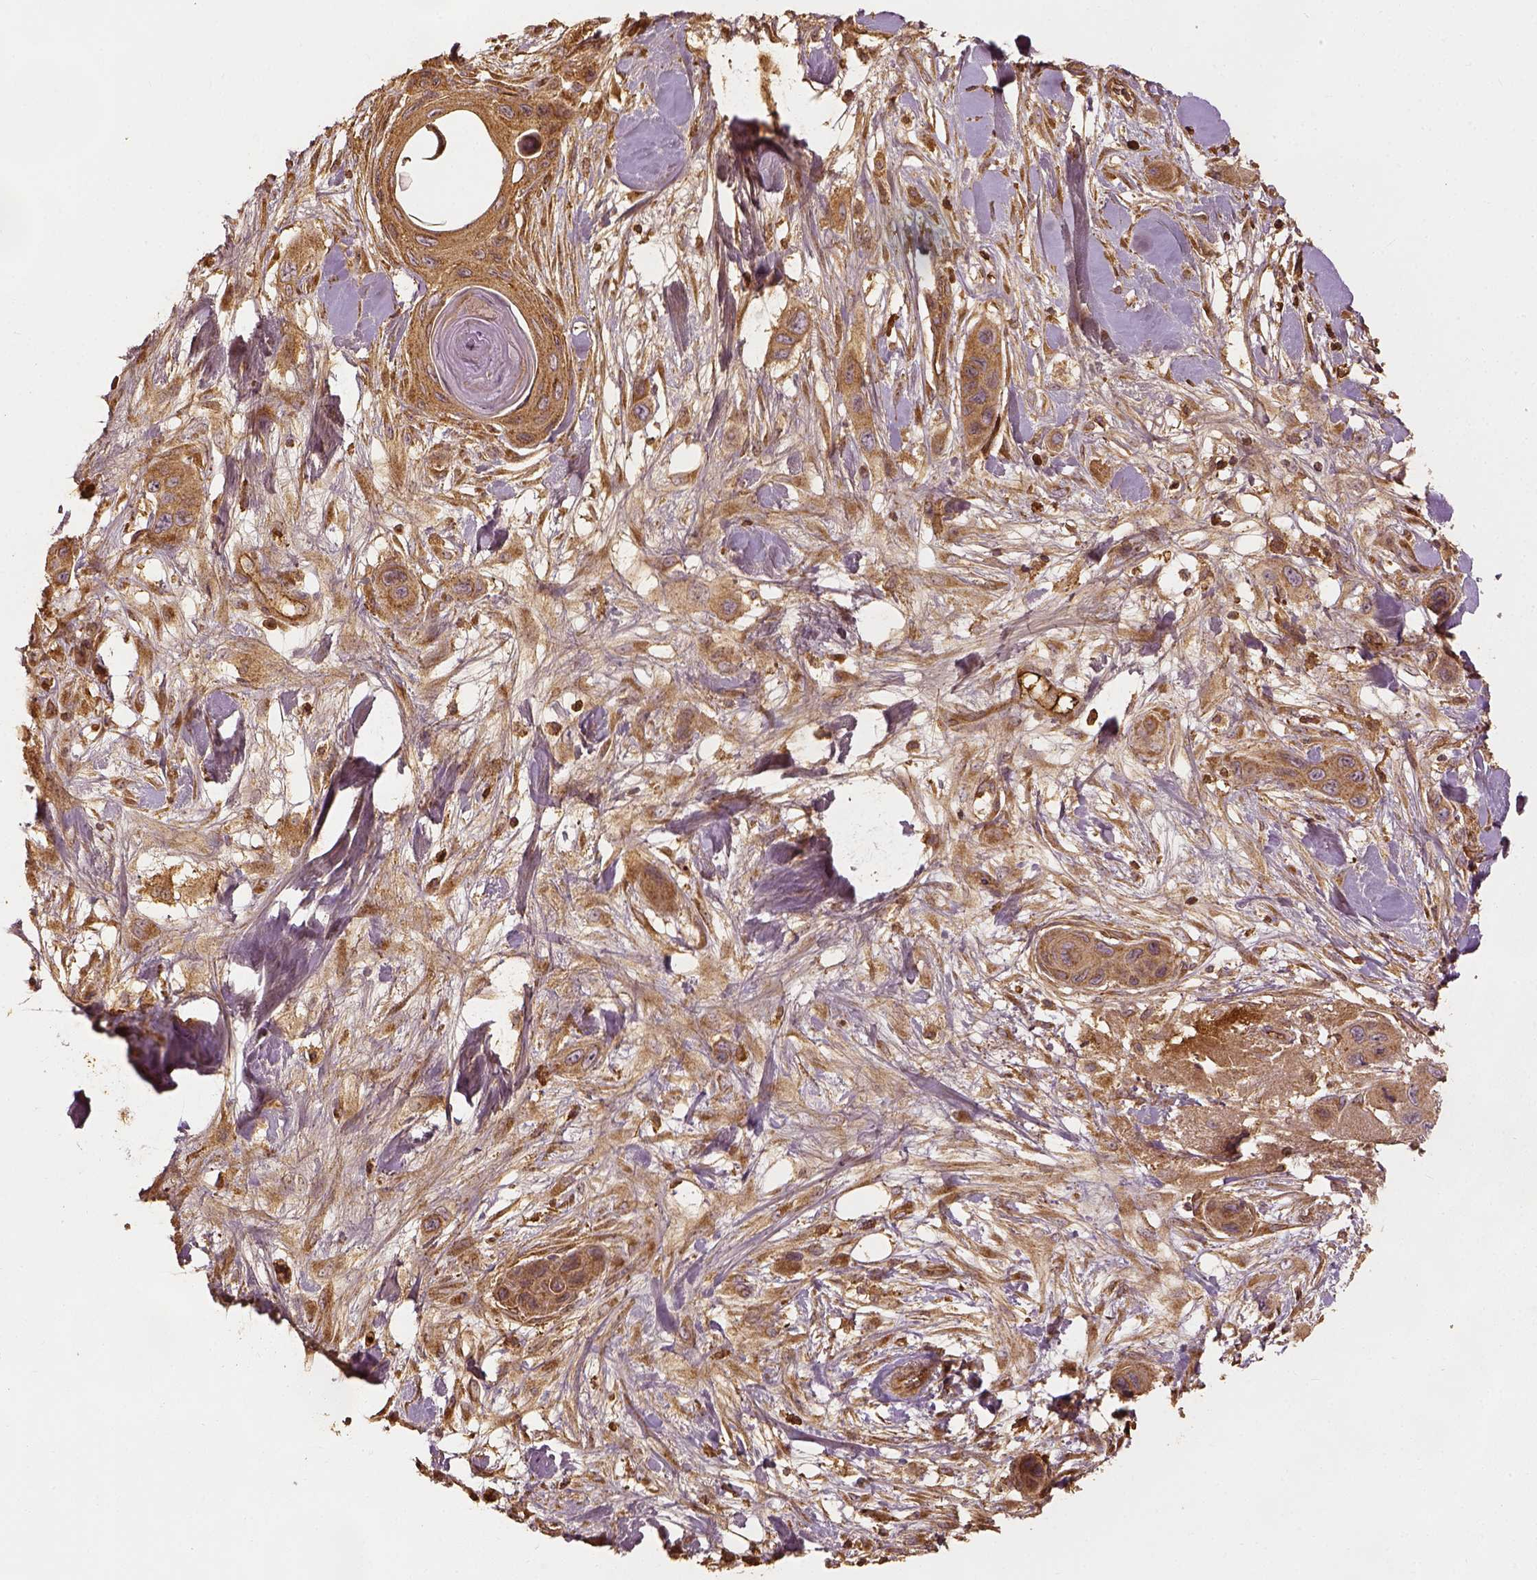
{"staining": {"intensity": "moderate", "quantity": "25%-75%", "location": "cytoplasmic/membranous"}, "tissue": "skin cancer", "cell_type": "Tumor cells", "image_type": "cancer", "snomed": [{"axis": "morphology", "description": "Squamous cell carcinoma, NOS"}, {"axis": "topography", "description": "Skin"}], "caption": "There is medium levels of moderate cytoplasmic/membranous positivity in tumor cells of skin cancer, as demonstrated by immunohistochemical staining (brown color).", "gene": "VEGFA", "patient": {"sex": "male", "age": 79}}